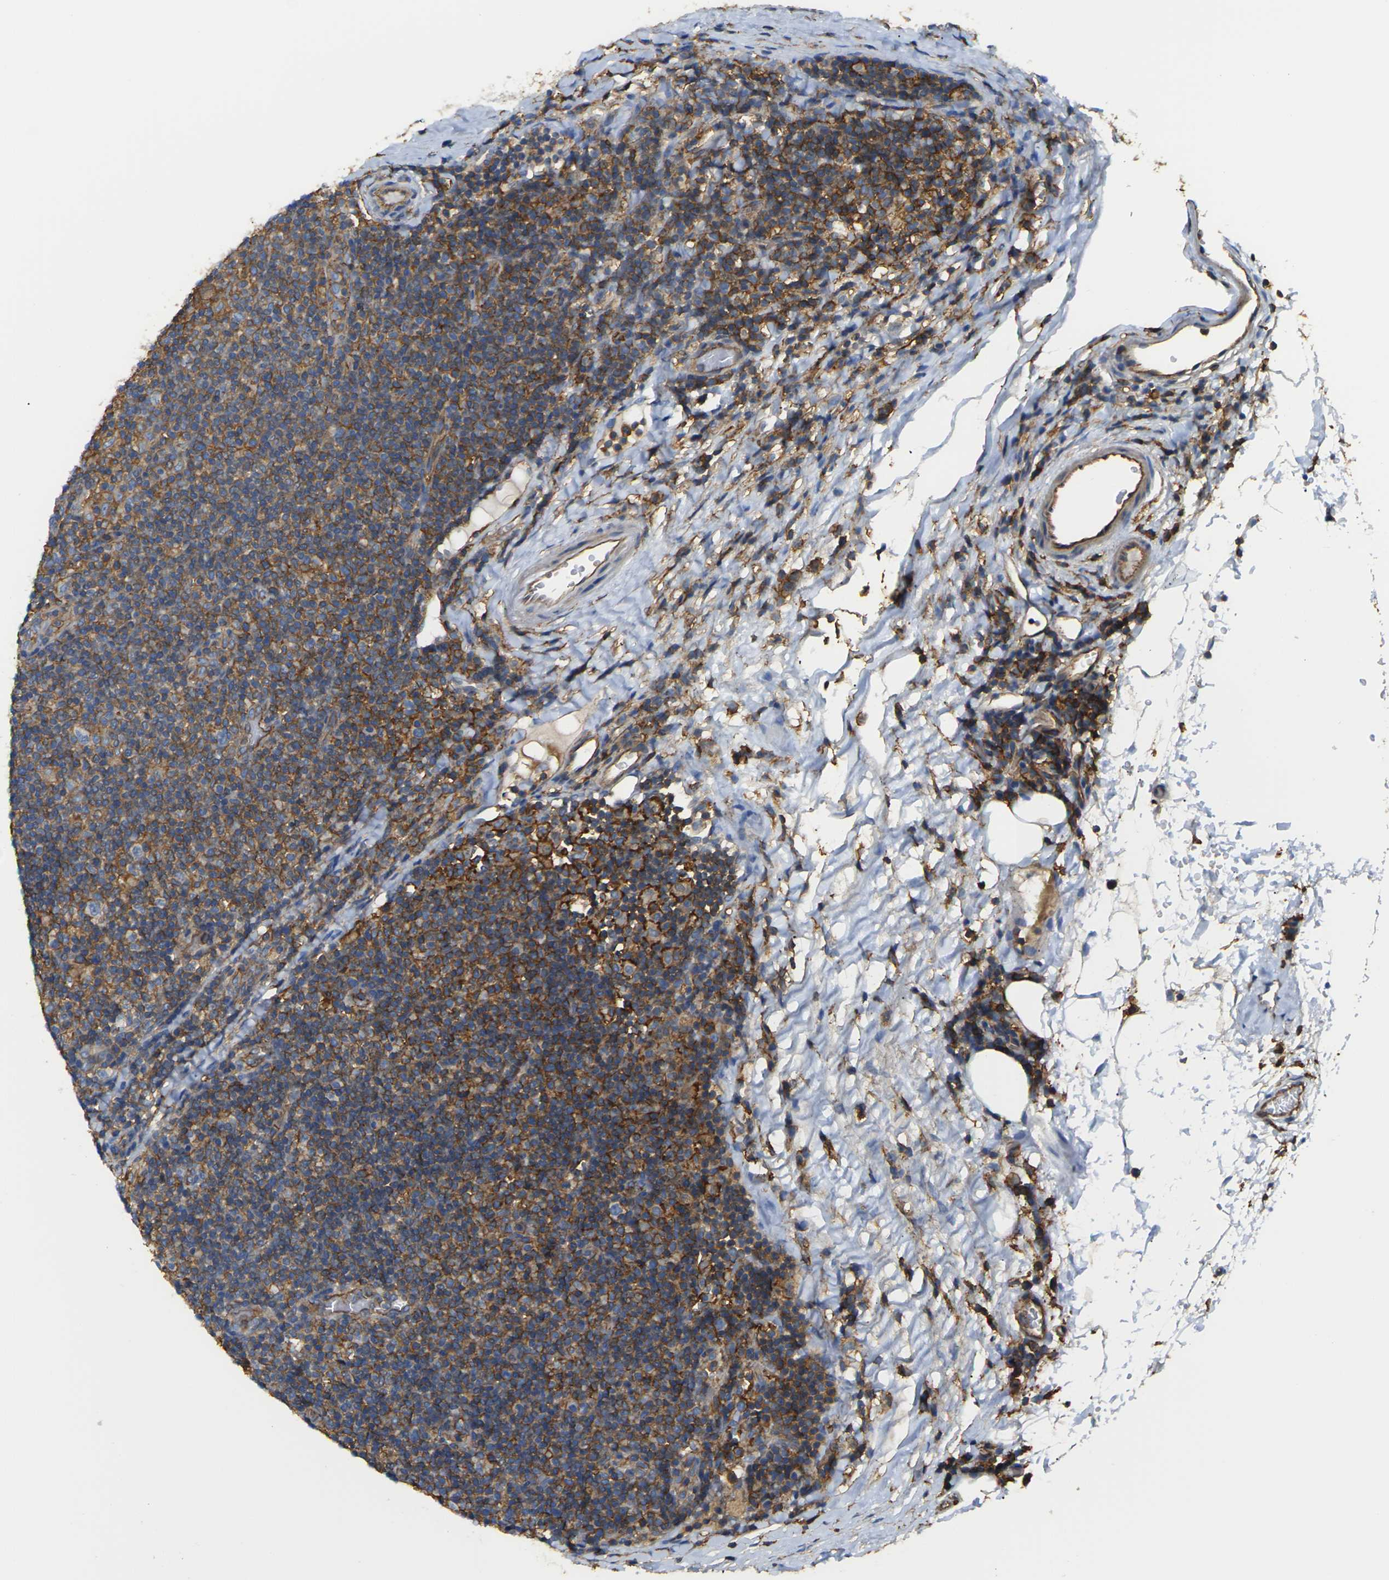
{"staining": {"intensity": "weak", "quantity": "<25%", "location": "cytoplasmic/membranous"}, "tissue": "lymphoma", "cell_type": "Tumor cells", "image_type": "cancer", "snomed": [{"axis": "morphology", "description": "Hodgkin's disease, NOS"}, {"axis": "topography", "description": "Lymph node"}], "caption": "This photomicrograph is of Hodgkin's disease stained with IHC to label a protein in brown with the nuclei are counter-stained blue. There is no staining in tumor cells. (DAB (3,3'-diaminobenzidine) IHC with hematoxylin counter stain).", "gene": "IQGAP1", "patient": {"sex": "female", "age": 57}}